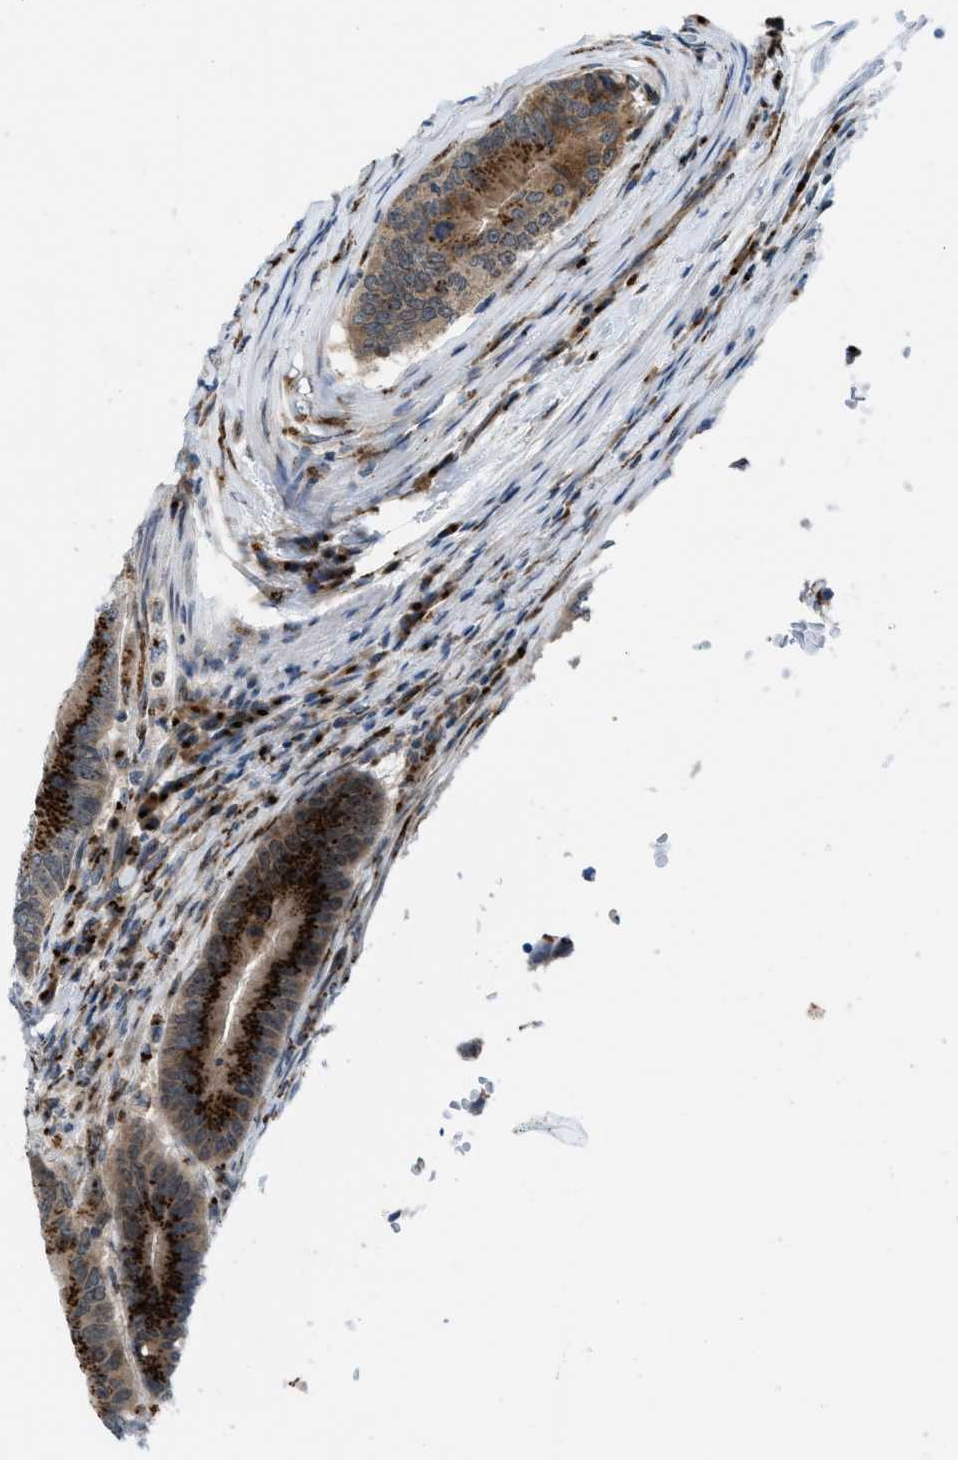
{"staining": {"intensity": "strong", "quantity": ">75%", "location": "cytoplasmic/membranous"}, "tissue": "colorectal cancer", "cell_type": "Tumor cells", "image_type": "cancer", "snomed": [{"axis": "morphology", "description": "Adenocarcinoma, NOS"}, {"axis": "topography", "description": "Colon"}], "caption": "Immunohistochemical staining of colorectal adenocarcinoma shows strong cytoplasmic/membranous protein positivity in approximately >75% of tumor cells.", "gene": "SLC38A10", "patient": {"sex": "male", "age": 71}}